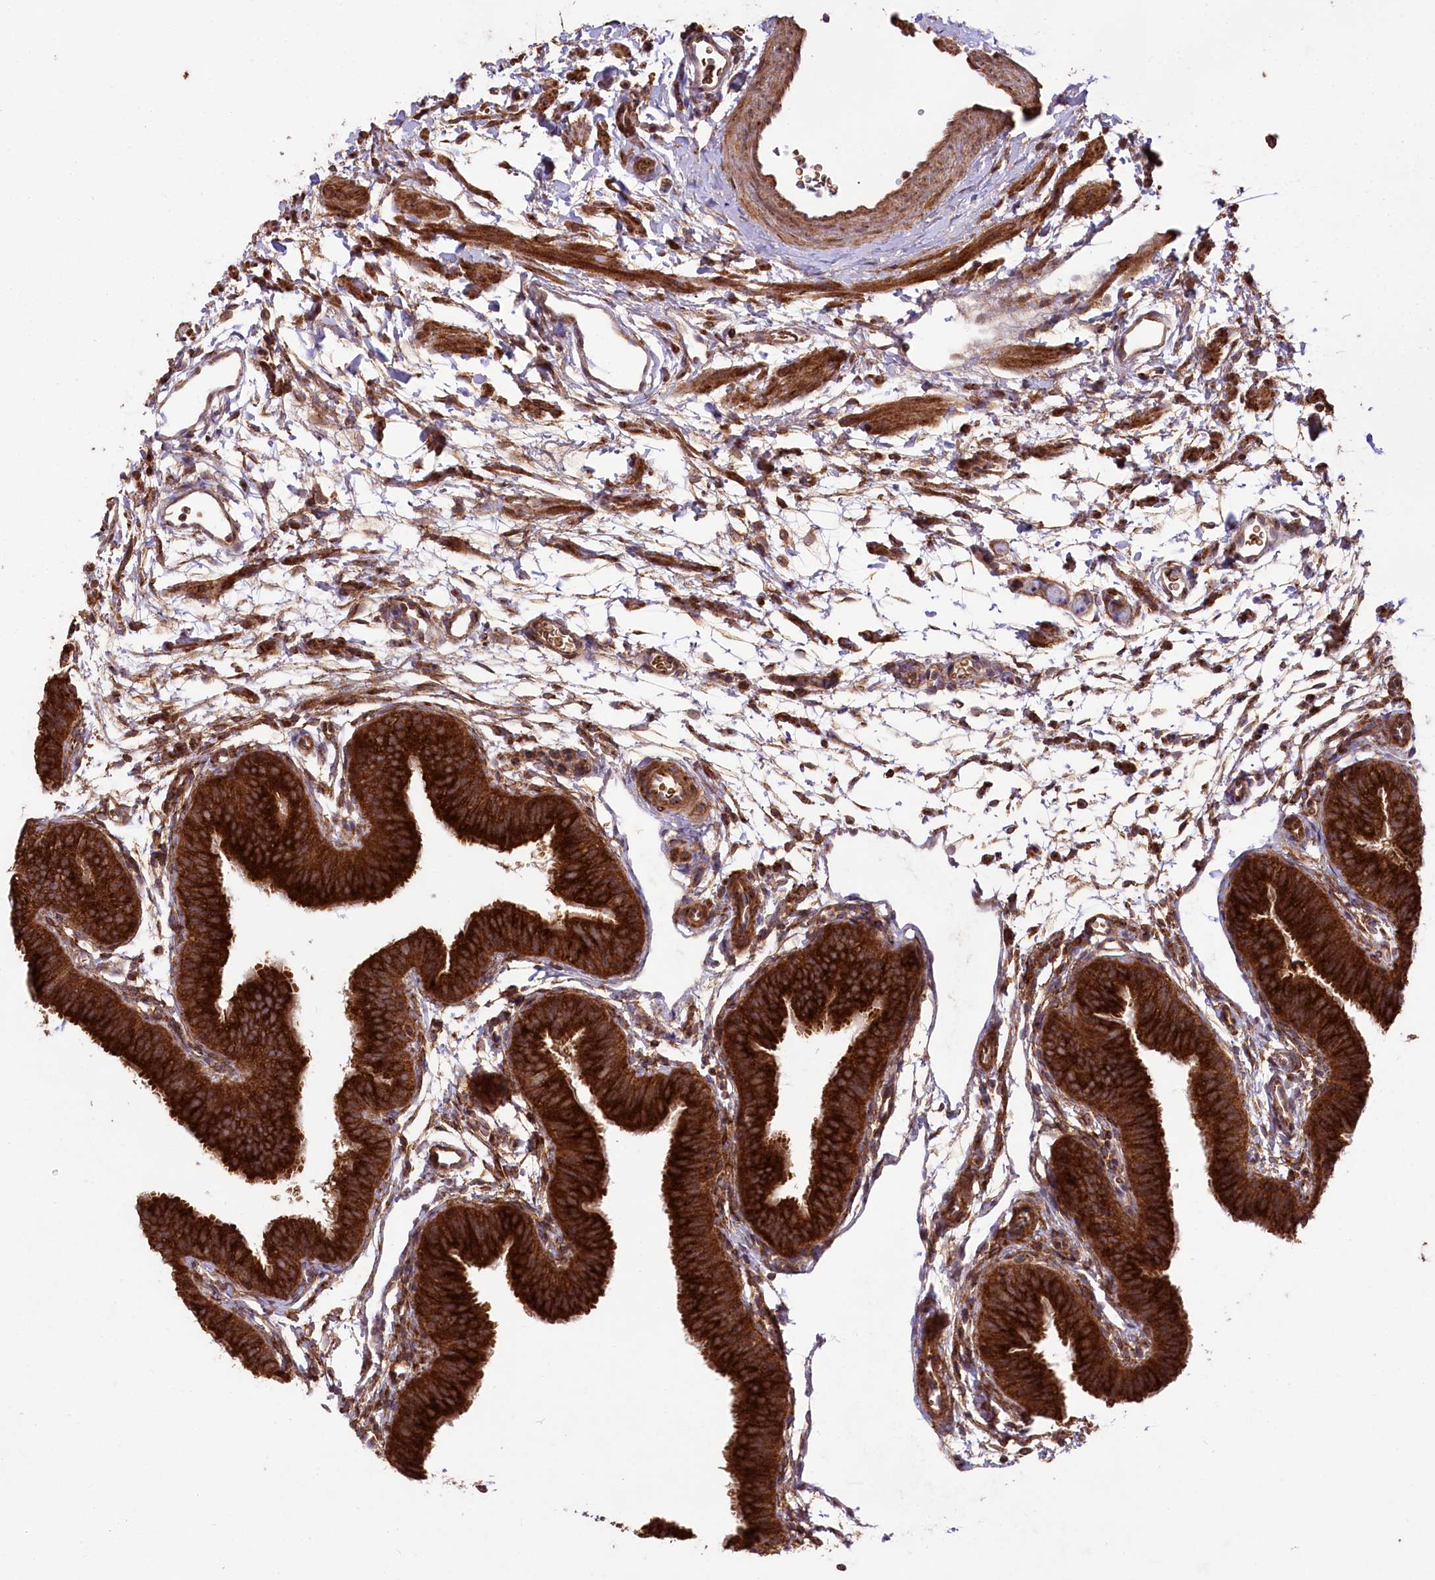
{"staining": {"intensity": "strong", "quantity": ">75%", "location": "cytoplasmic/membranous"}, "tissue": "fallopian tube", "cell_type": "Glandular cells", "image_type": "normal", "snomed": [{"axis": "morphology", "description": "Normal tissue, NOS"}, {"axis": "topography", "description": "Fallopian tube"}], "caption": "Human fallopian tube stained for a protein (brown) reveals strong cytoplasmic/membranous positive expression in approximately >75% of glandular cells.", "gene": "CCDC91", "patient": {"sex": "female", "age": 35}}